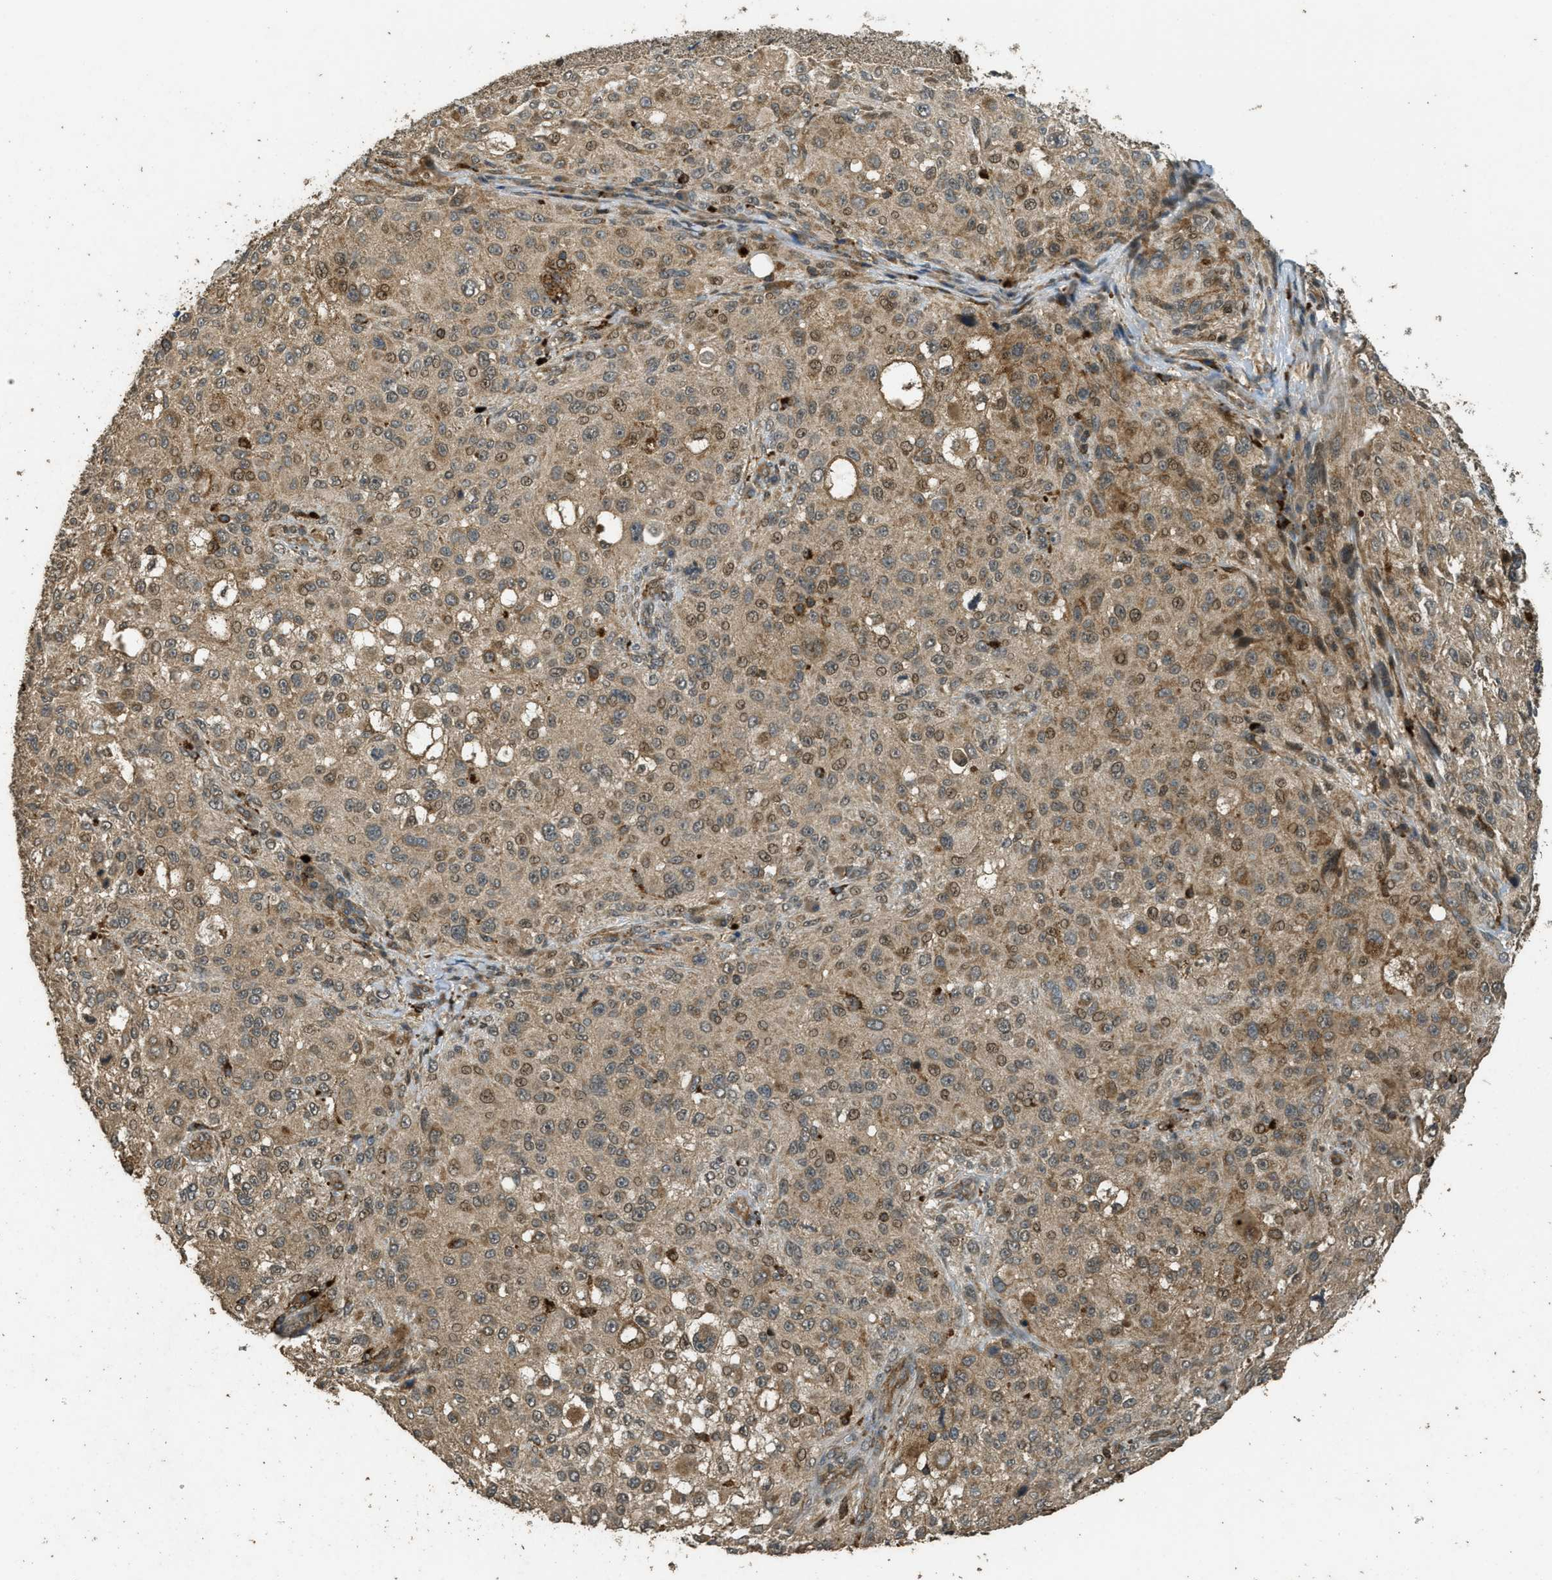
{"staining": {"intensity": "moderate", "quantity": ">75%", "location": "cytoplasmic/membranous,nuclear"}, "tissue": "melanoma", "cell_type": "Tumor cells", "image_type": "cancer", "snomed": [{"axis": "morphology", "description": "Necrosis, NOS"}, {"axis": "morphology", "description": "Malignant melanoma, NOS"}, {"axis": "topography", "description": "Skin"}], "caption": "Immunohistochemistry (IHC) (DAB (3,3'-diaminobenzidine)) staining of malignant melanoma demonstrates moderate cytoplasmic/membranous and nuclear protein positivity in approximately >75% of tumor cells. Using DAB (3,3'-diaminobenzidine) (brown) and hematoxylin (blue) stains, captured at high magnification using brightfield microscopy.", "gene": "PPP6R3", "patient": {"sex": "female", "age": 87}}